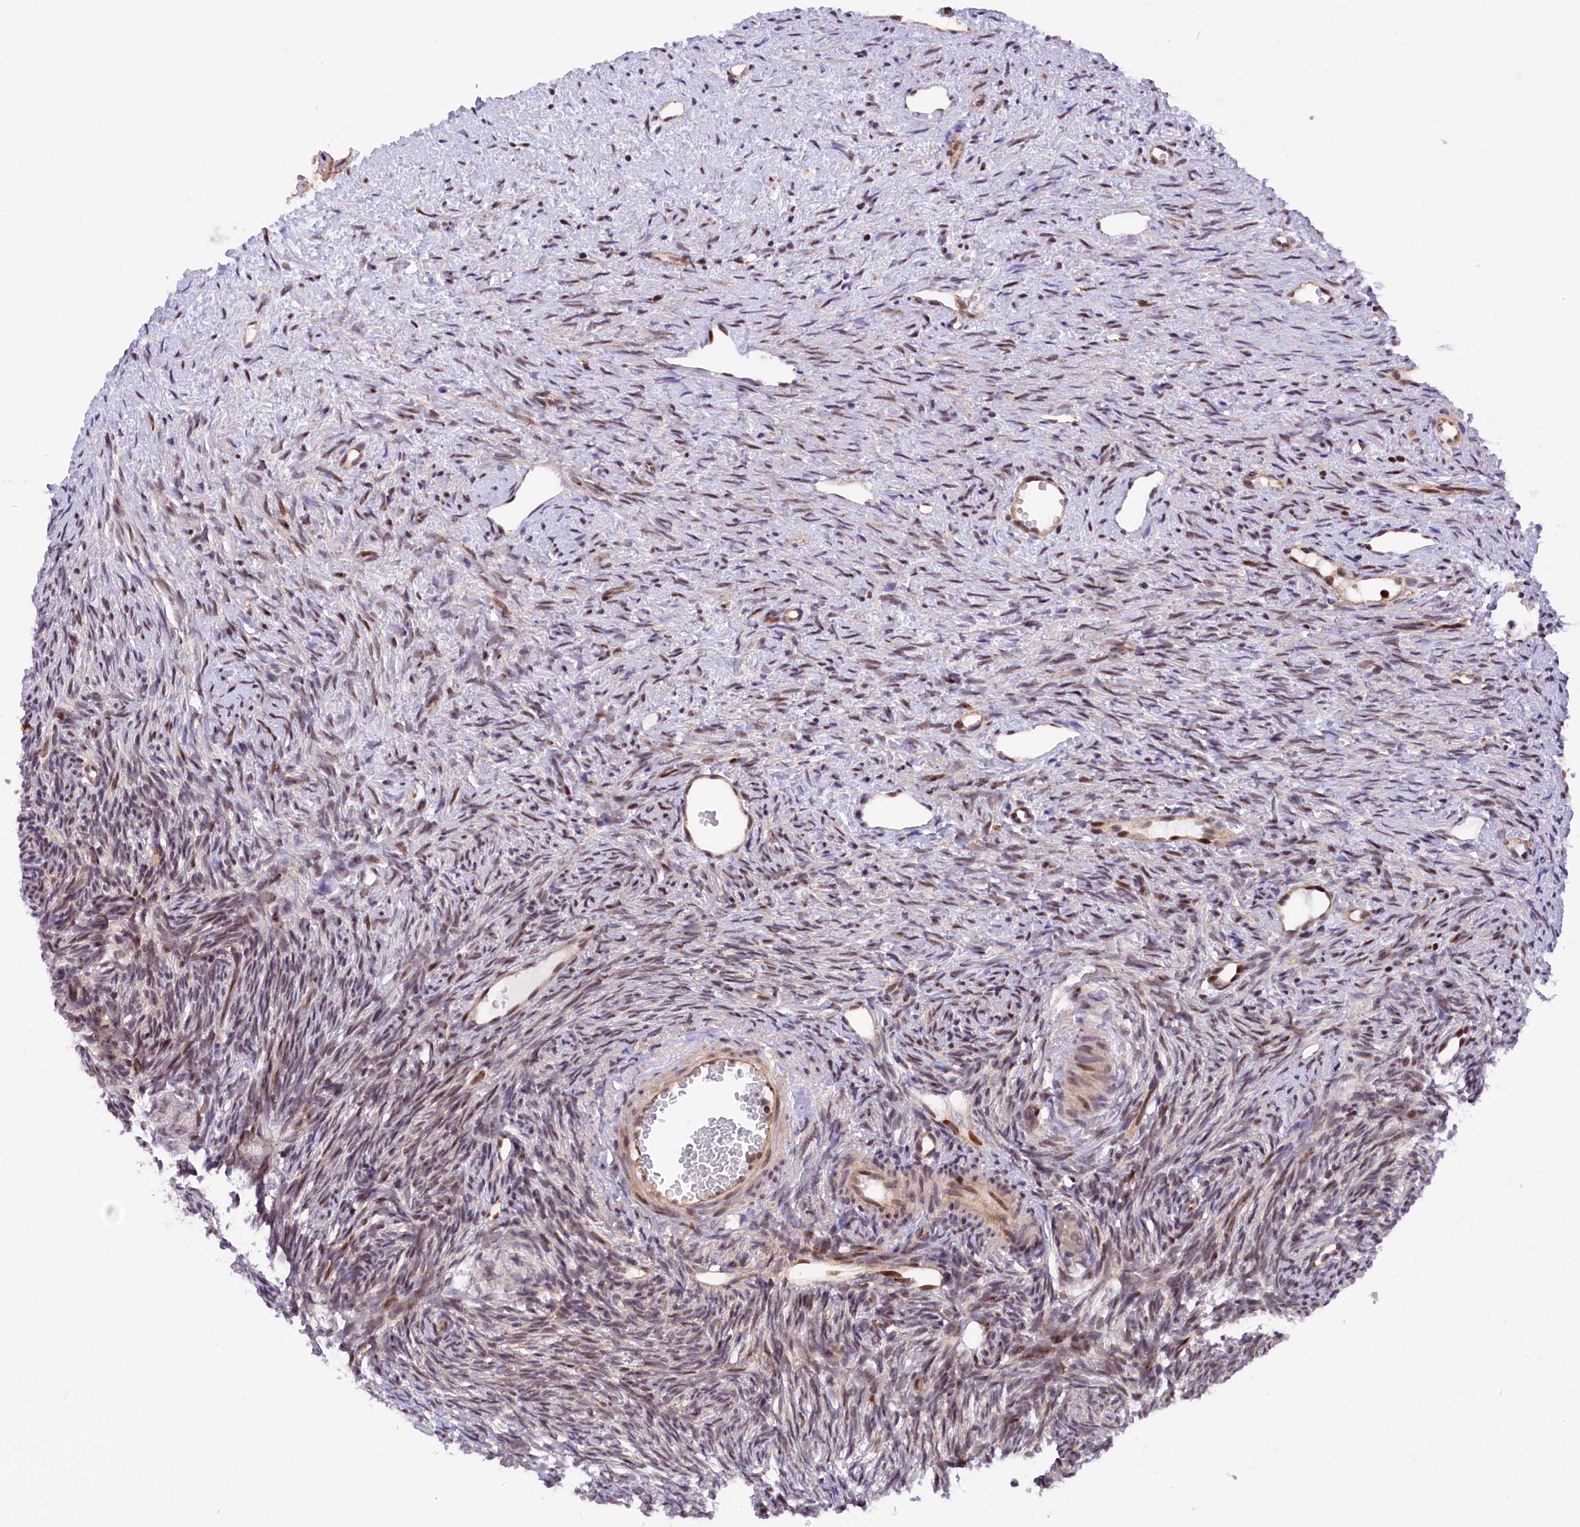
{"staining": {"intensity": "strong", "quantity": ">75%", "location": "cytoplasmic/membranous"}, "tissue": "ovary", "cell_type": "Follicle cells", "image_type": "normal", "snomed": [{"axis": "morphology", "description": "Normal tissue, NOS"}, {"axis": "topography", "description": "Ovary"}], "caption": "Immunohistochemistry (IHC) (DAB (3,3'-diaminobenzidine)) staining of unremarkable human ovary shows strong cytoplasmic/membranous protein expression in about >75% of follicle cells. Using DAB (brown) and hematoxylin (blue) stains, captured at high magnification using brightfield microscopy.", "gene": "SAMD4A", "patient": {"sex": "female", "age": 51}}